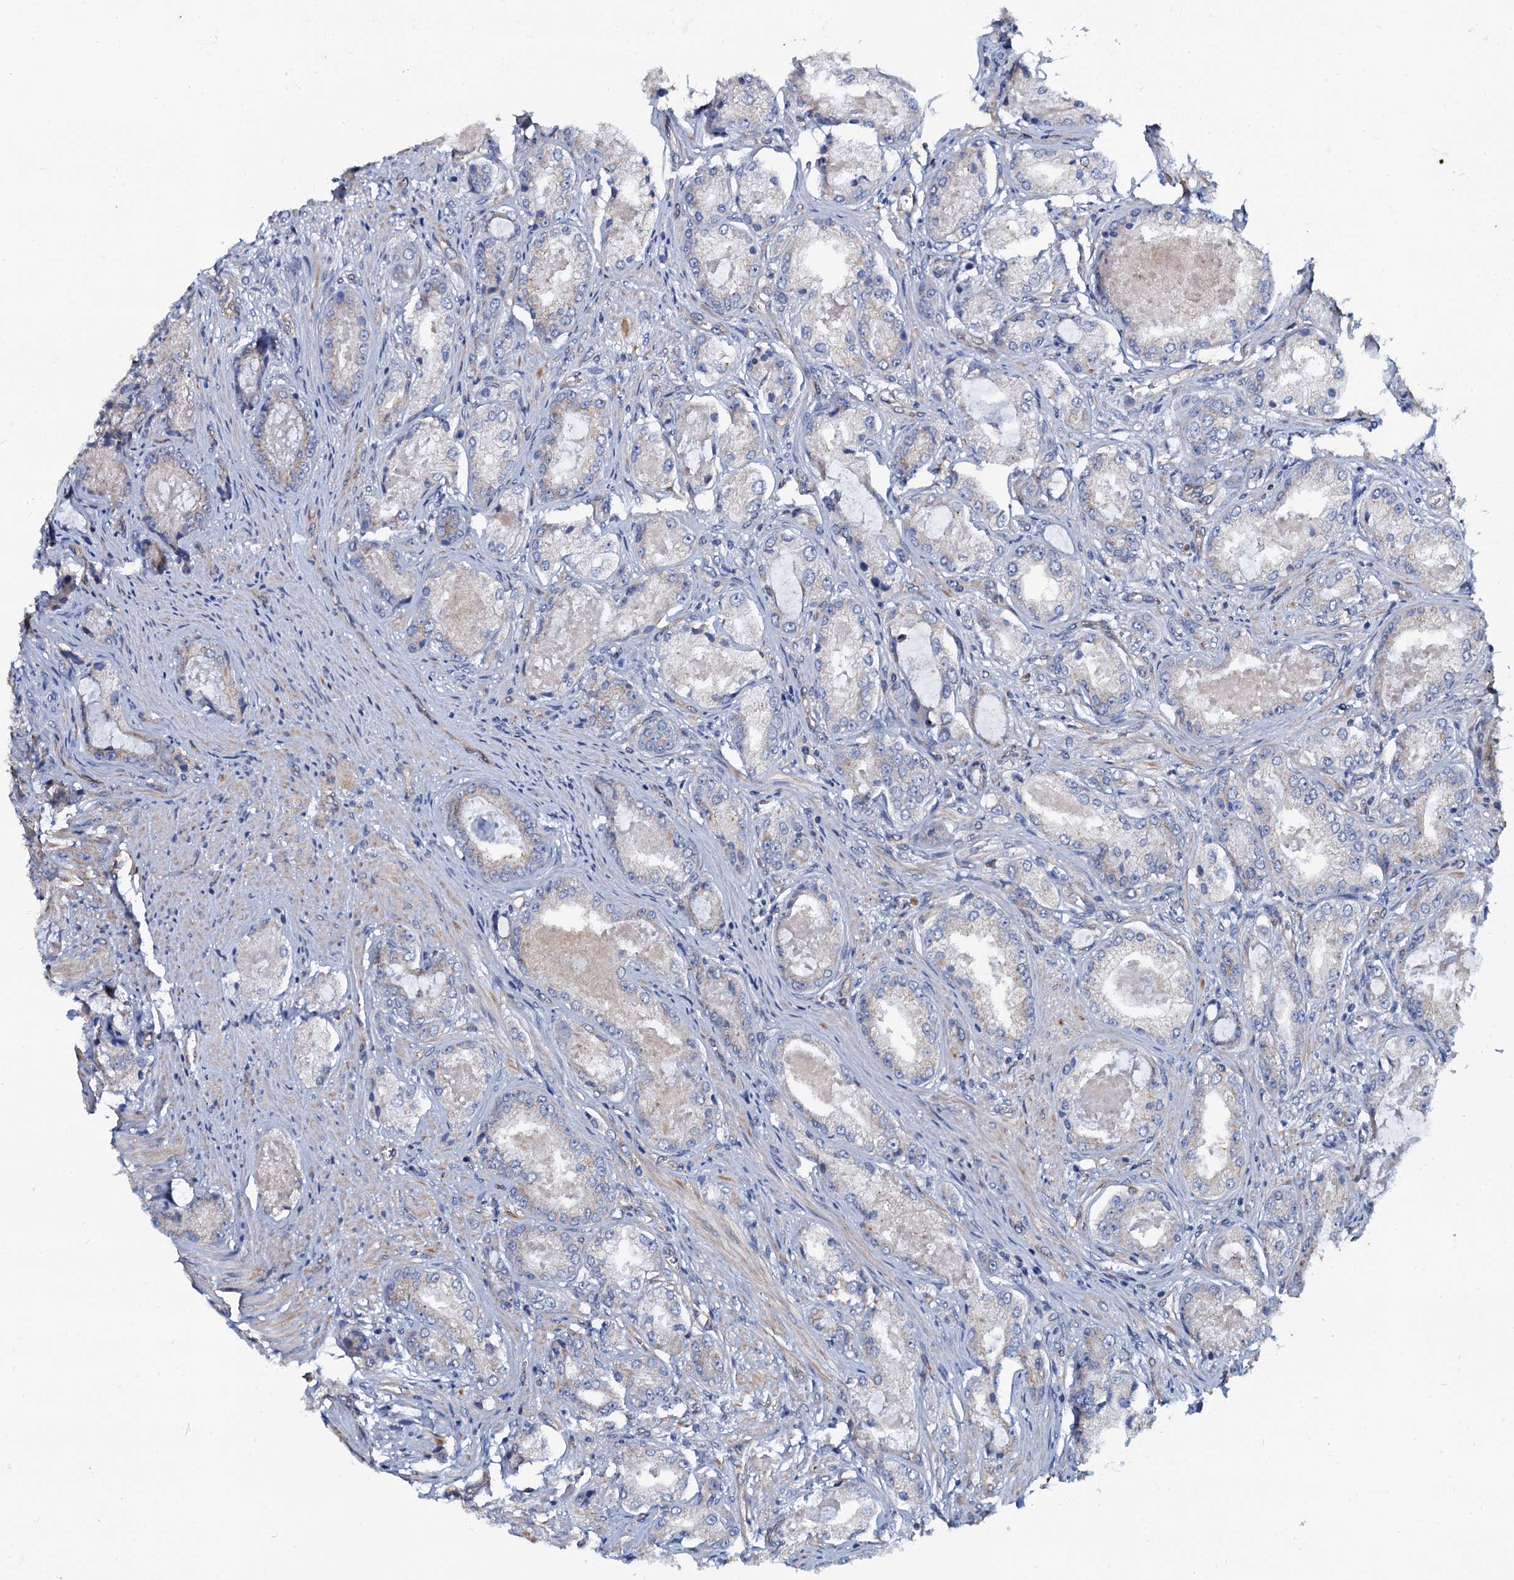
{"staining": {"intensity": "negative", "quantity": "none", "location": "none"}, "tissue": "prostate cancer", "cell_type": "Tumor cells", "image_type": "cancer", "snomed": [{"axis": "morphology", "description": "Adenocarcinoma, Low grade"}, {"axis": "topography", "description": "Prostate"}], "caption": "An image of prostate cancer stained for a protein displays no brown staining in tumor cells.", "gene": "NGRN", "patient": {"sex": "male", "age": 68}}